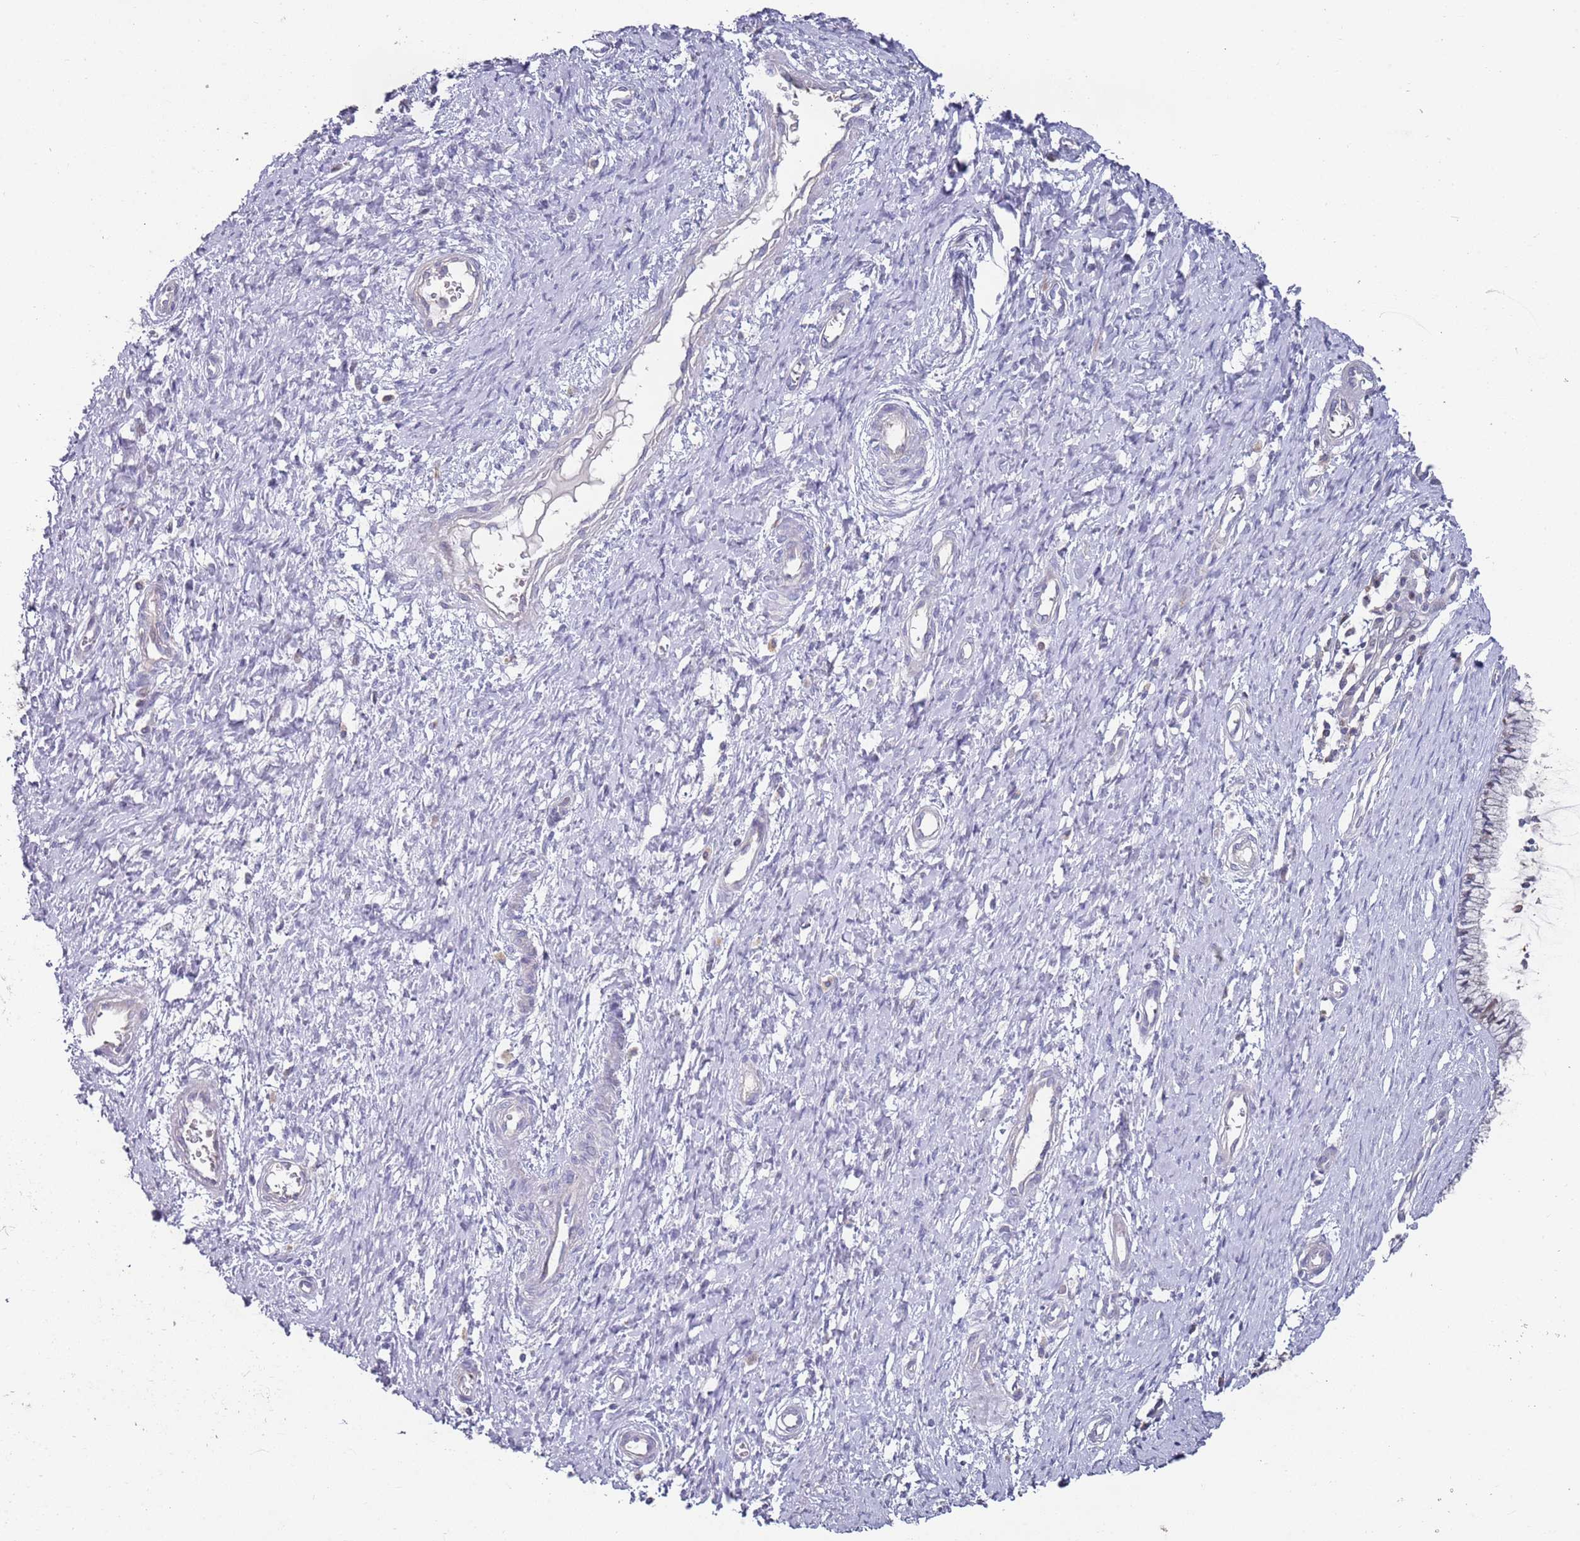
{"staining": {"intensity": "negative", "quantity": "none", "location": "none"}, "tissue": "cervix", "cell_type": "Glandular cells", "image_type": "normal", "snomed": [{"axis": "morphology", "description": "Normal tissue, NOS"}, {"axis": "topography", "description": "Cervix"}], "caption": "High magnification brightfield microscopy of unremarkable cervix stained with DAB (3,3'-diaminobenzidine) (brown) and counterstained with hematoxylin (blue): glandular cells show no significant expression. The staining is performed using DAB brown chromogen with nuclei counter-stained in using hematoxylin.", "gene": "LACC1", "patient": {"sex": "female", "age": 55}}